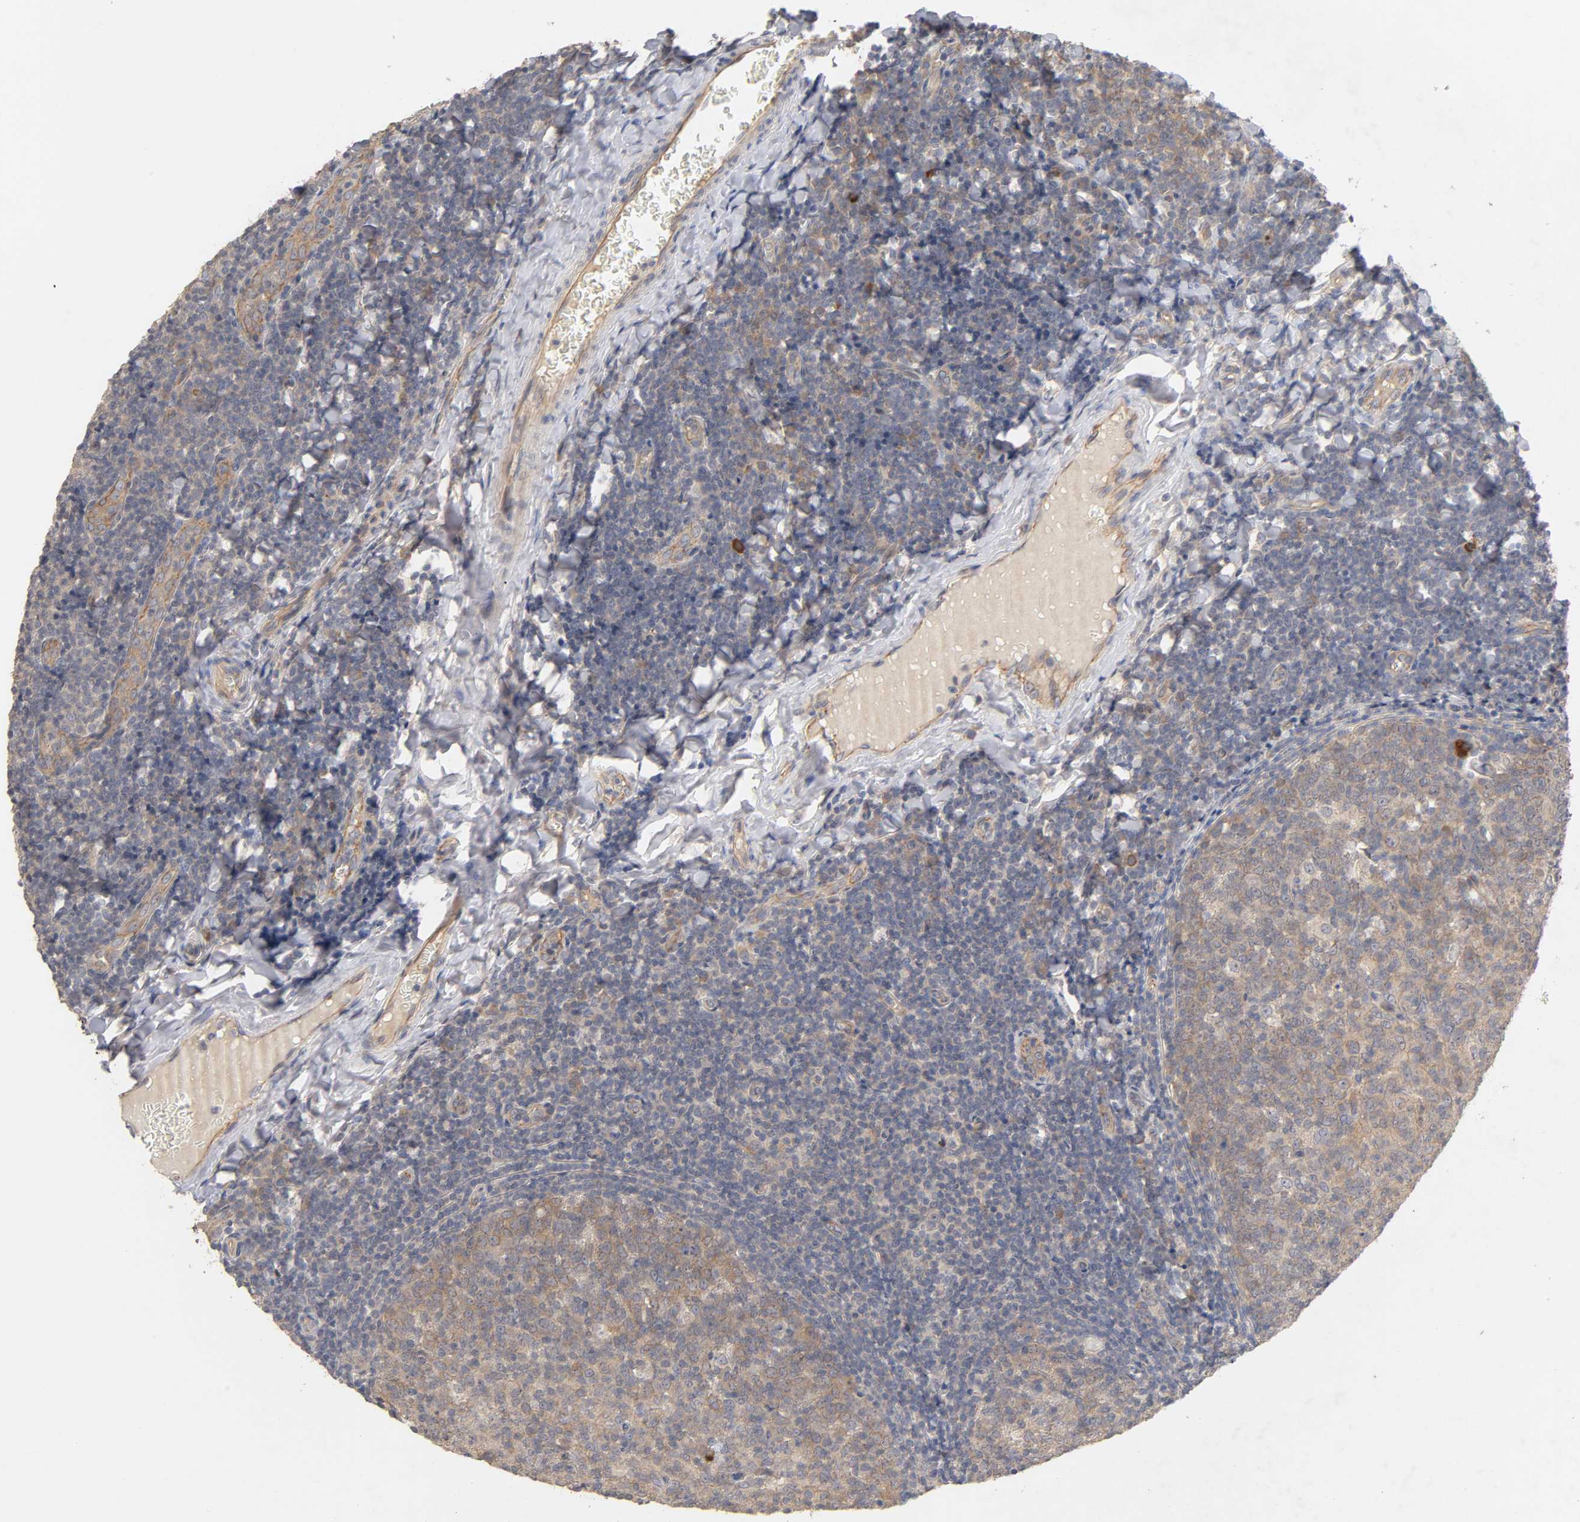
{"staining": {"intensity": "moderate", "quantity": ">75%", "location": "cytoplasmic/membranous"}, "tissue": "tonsil", "cell_type": "Germinal center cells", "image_type": "normal", "snomed": [{"axis": "morphology", "description": "Normal tissue, NOS"}, {"axis": "topography", "description": "Tonsil"}], "caption": "Immunohistochemical staining of normal human tonsil displays medium levels of moderate cytoplasmic/membranous positivity in approximately >75% of germinal center cells. Immunohistochemistry stains the protein in brown and the nuclei are stained blue.", "gene": "PDZD11", "patient": {"sex": "male", "age": 31}}